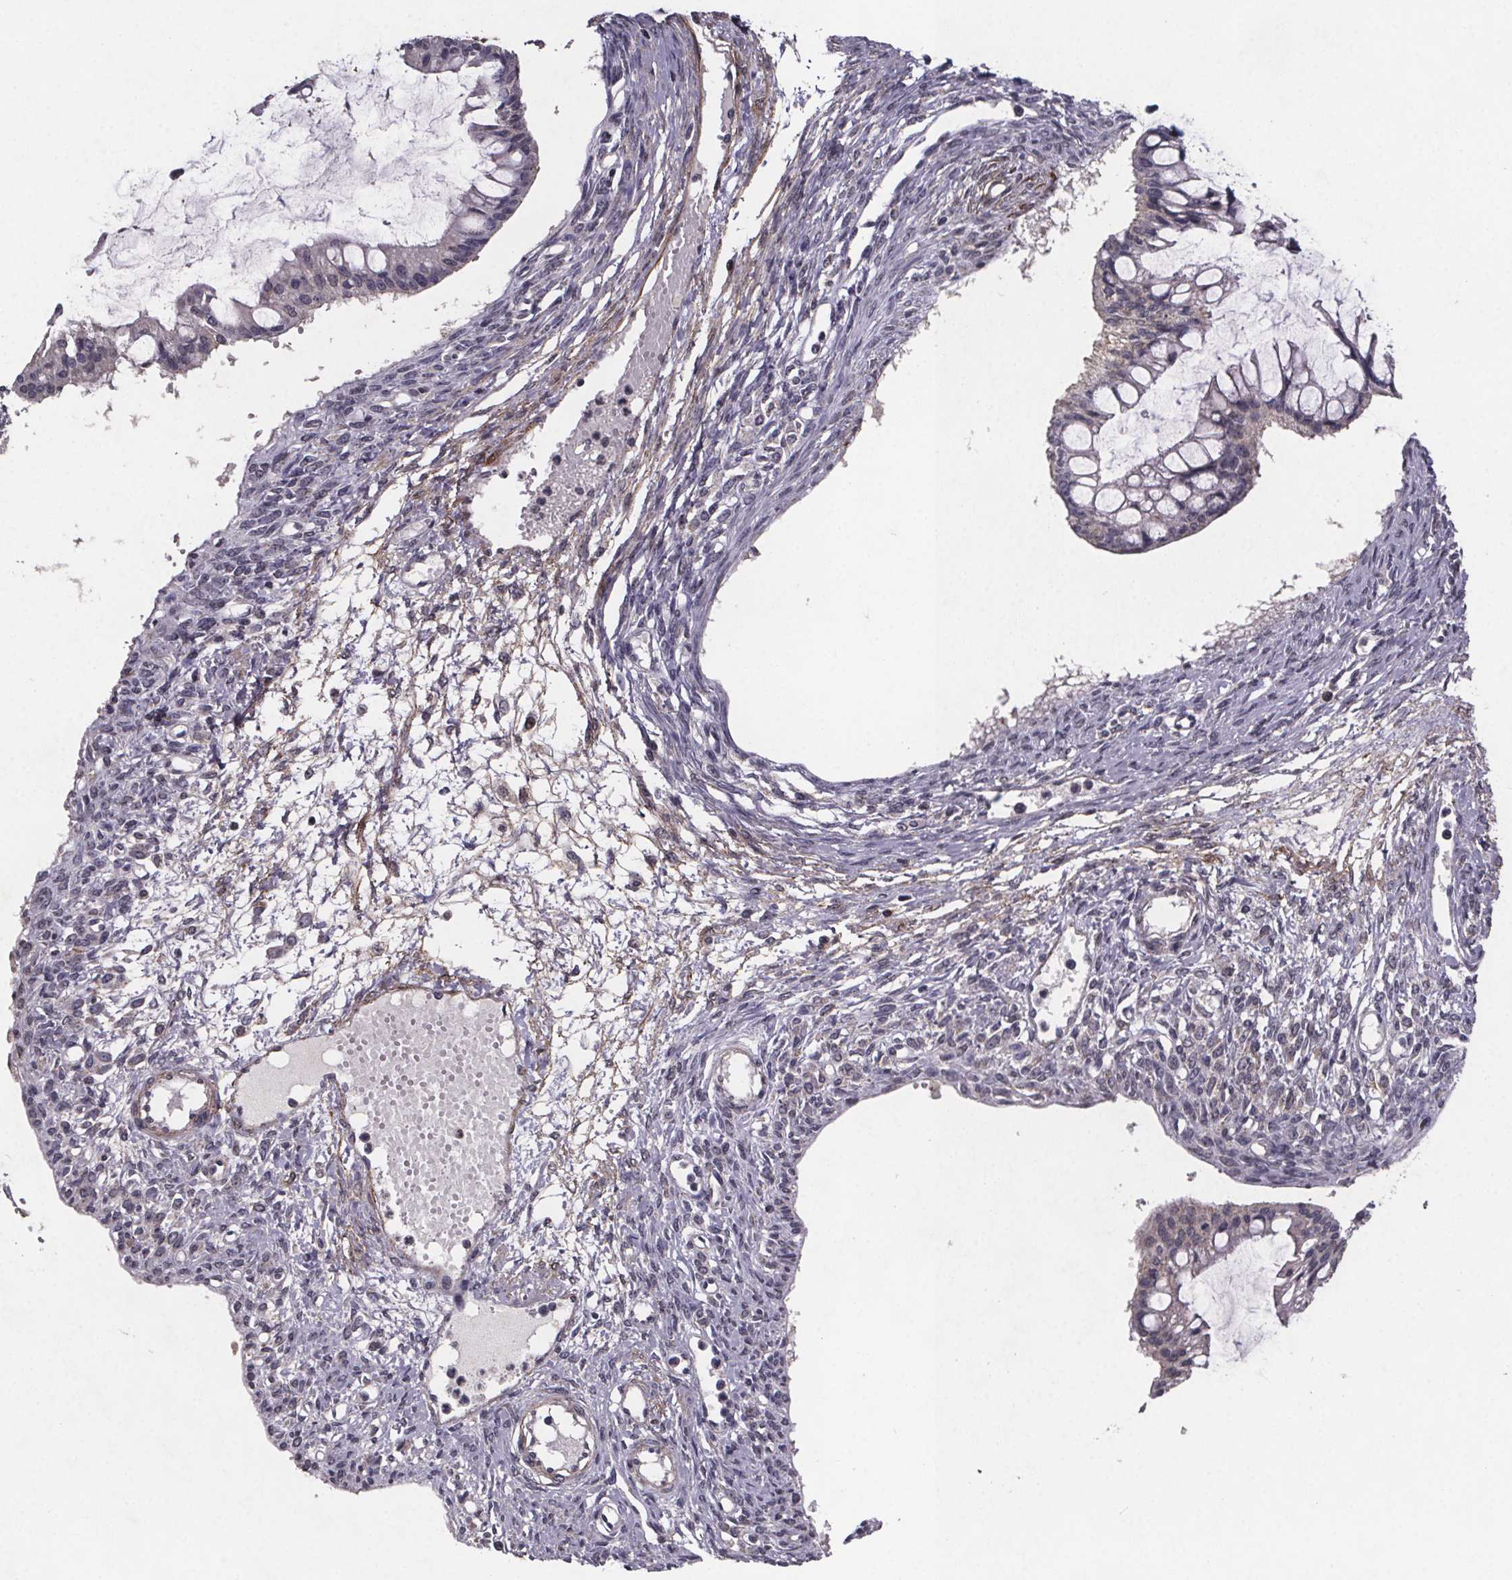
{"staining": {"intensity": "negative", "quantity": "none", "location": "none"}, "tissue": "ovarian cancer", "cell_type": "Tumor cells", "image_type": "cancer", "snomed": [{"axis": "morphology", "description": "Cystadenocarcinoma, mucinous, NOS"}, {"axis": "topography", "description": "Ovary"}], "caption": "The micrograph exhibits no significant expression in tumor cells of ovarian cancer. (Brightfield microscopy of DAB (3,3'-diaminobenzidine) IHC at high magnification).", "gene": "PALLD", "patient": {"sex": "female", "age": 73}}